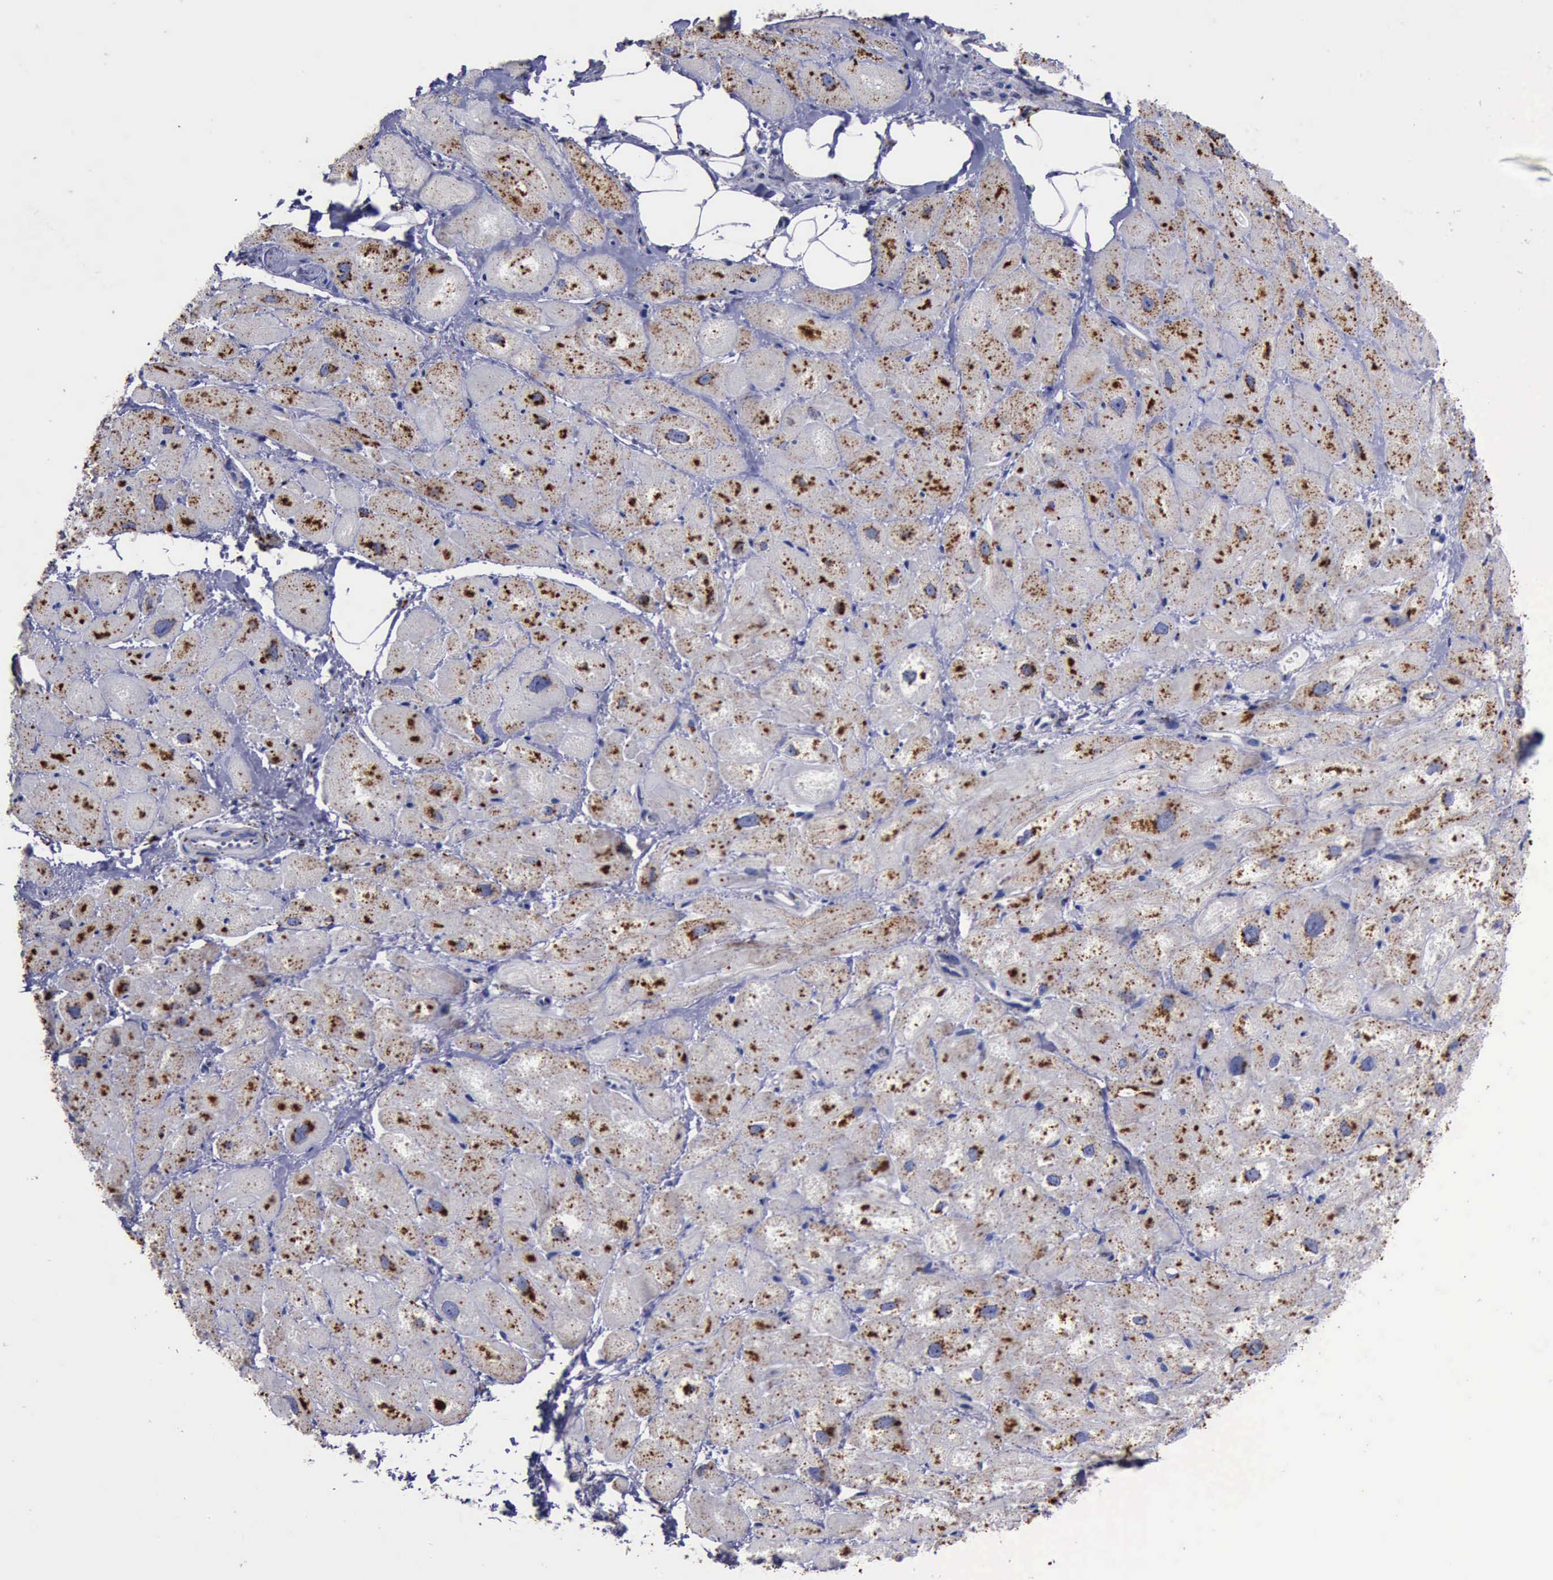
{"staining": {"intensity": "moderate", "quantity": ">75%", "location": "cytoplasmic/membranous"}, "tissue": "heart muscle", "cell_type": "Cardiomyocytes", "image_type": "normal", "snomed": [{"axis": "morphology", "description": "Normal tissue, NOS"}, {"axis": "topography", "description": "Heart"}], "caption": "Immunohistochemistry (IHC) (DAB) staining of benign human heart muscle shows moderate cytoplasmic/membranous protein staining in approximately >75% of cardiomyocytes.", "gene": "CTSD", "patient": {"sex": "male", "age": 49}}